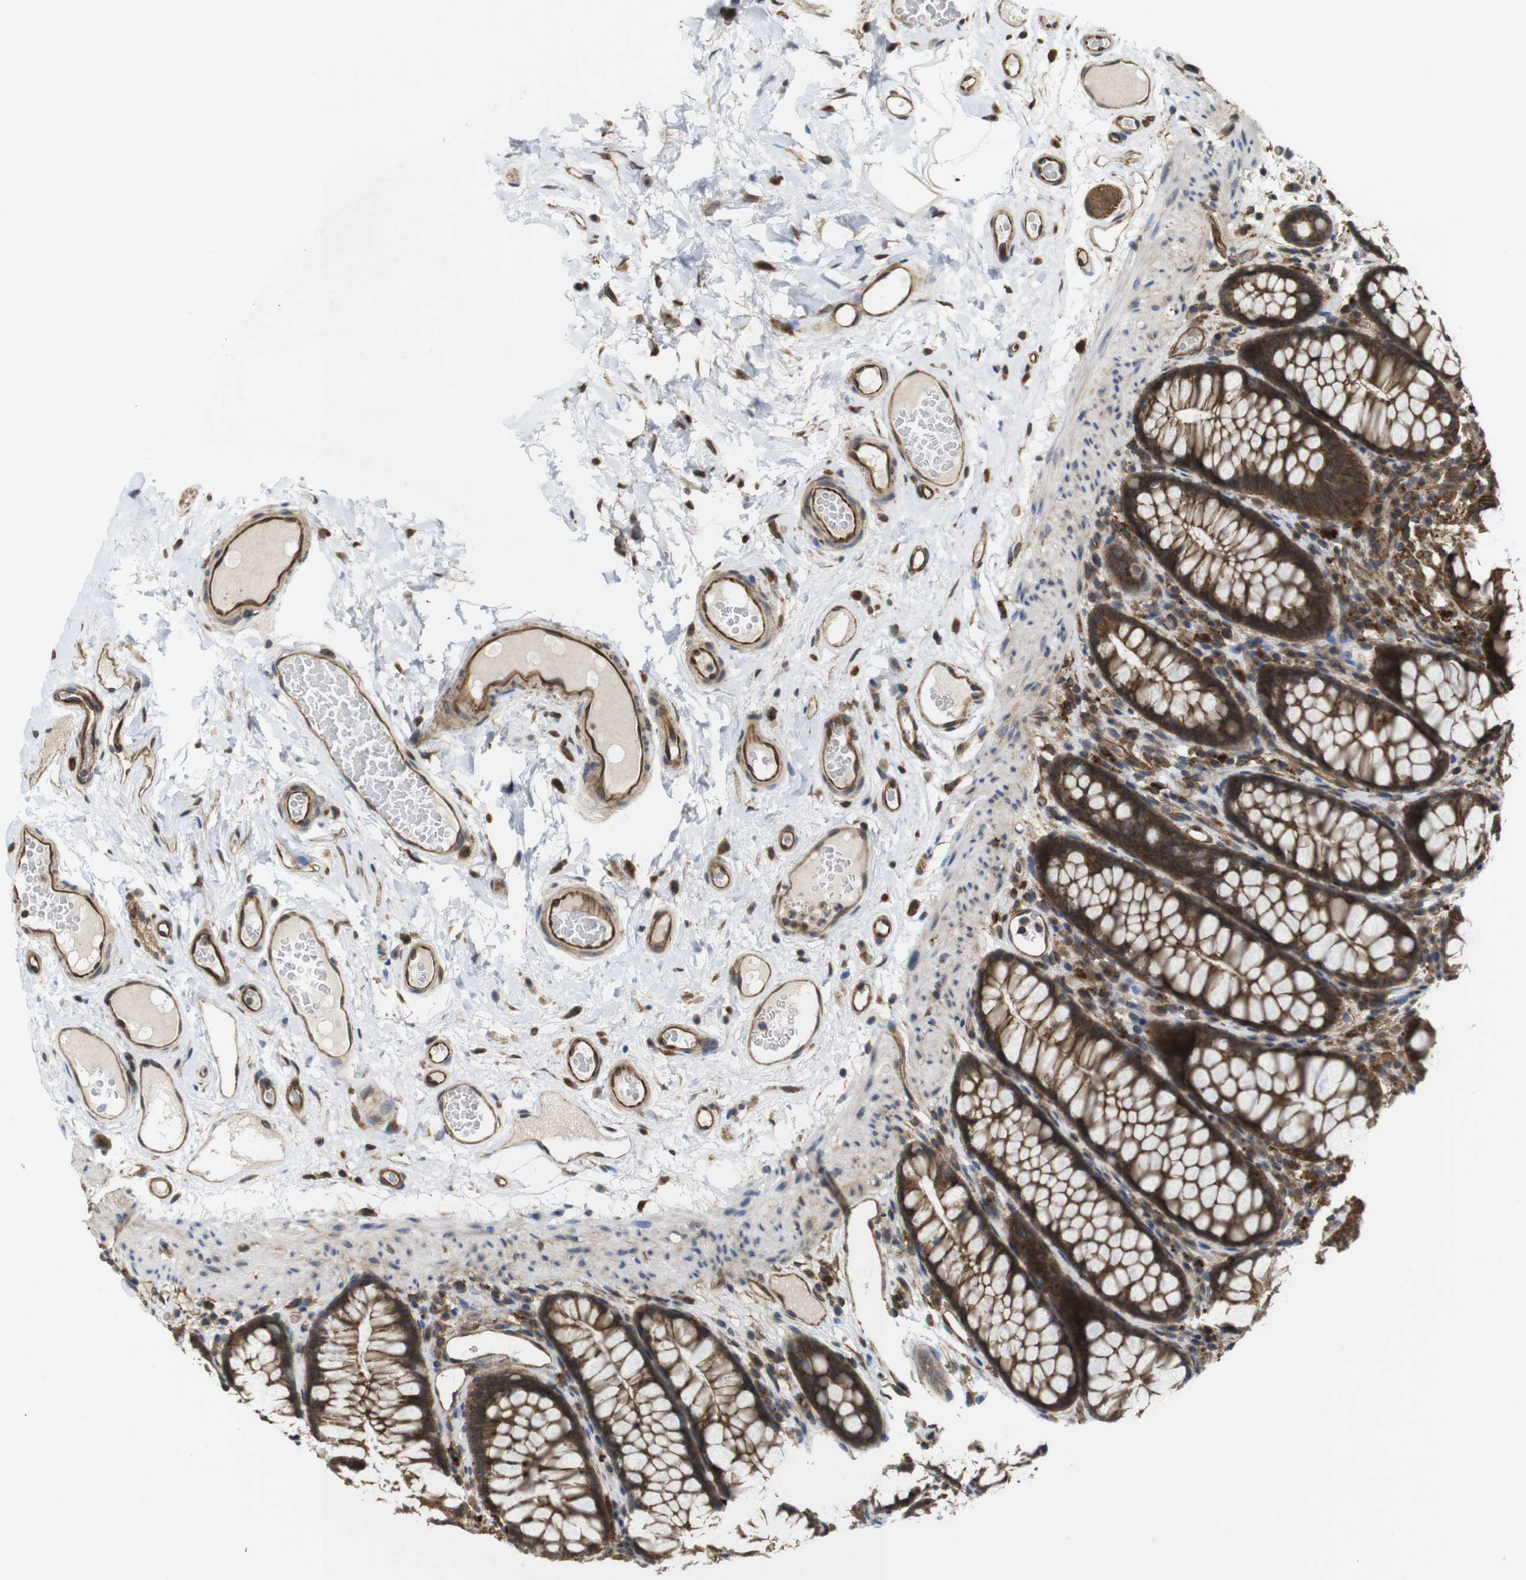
{"staining": {"intensity": "strong", "quantity": "25%-75%", "location": "cytoplasmic/membranous"}, "tissue": "colon", "cell_type": "Endothelial cells", "image_type": "normal", "snomed": [{"axis": "morphology", "description": "Normal tissue, NOS"}, {"axis": "topography", "description": "Colon"}], "caption": "Unremarkable colon reveals strong cytoplasmic/membranous expression in about 25%-75% of endothelial cells, visualized by immunohistochemistry.", "gene": "ZDHHC5", "patient": {"sex": "female", "age": 55}}